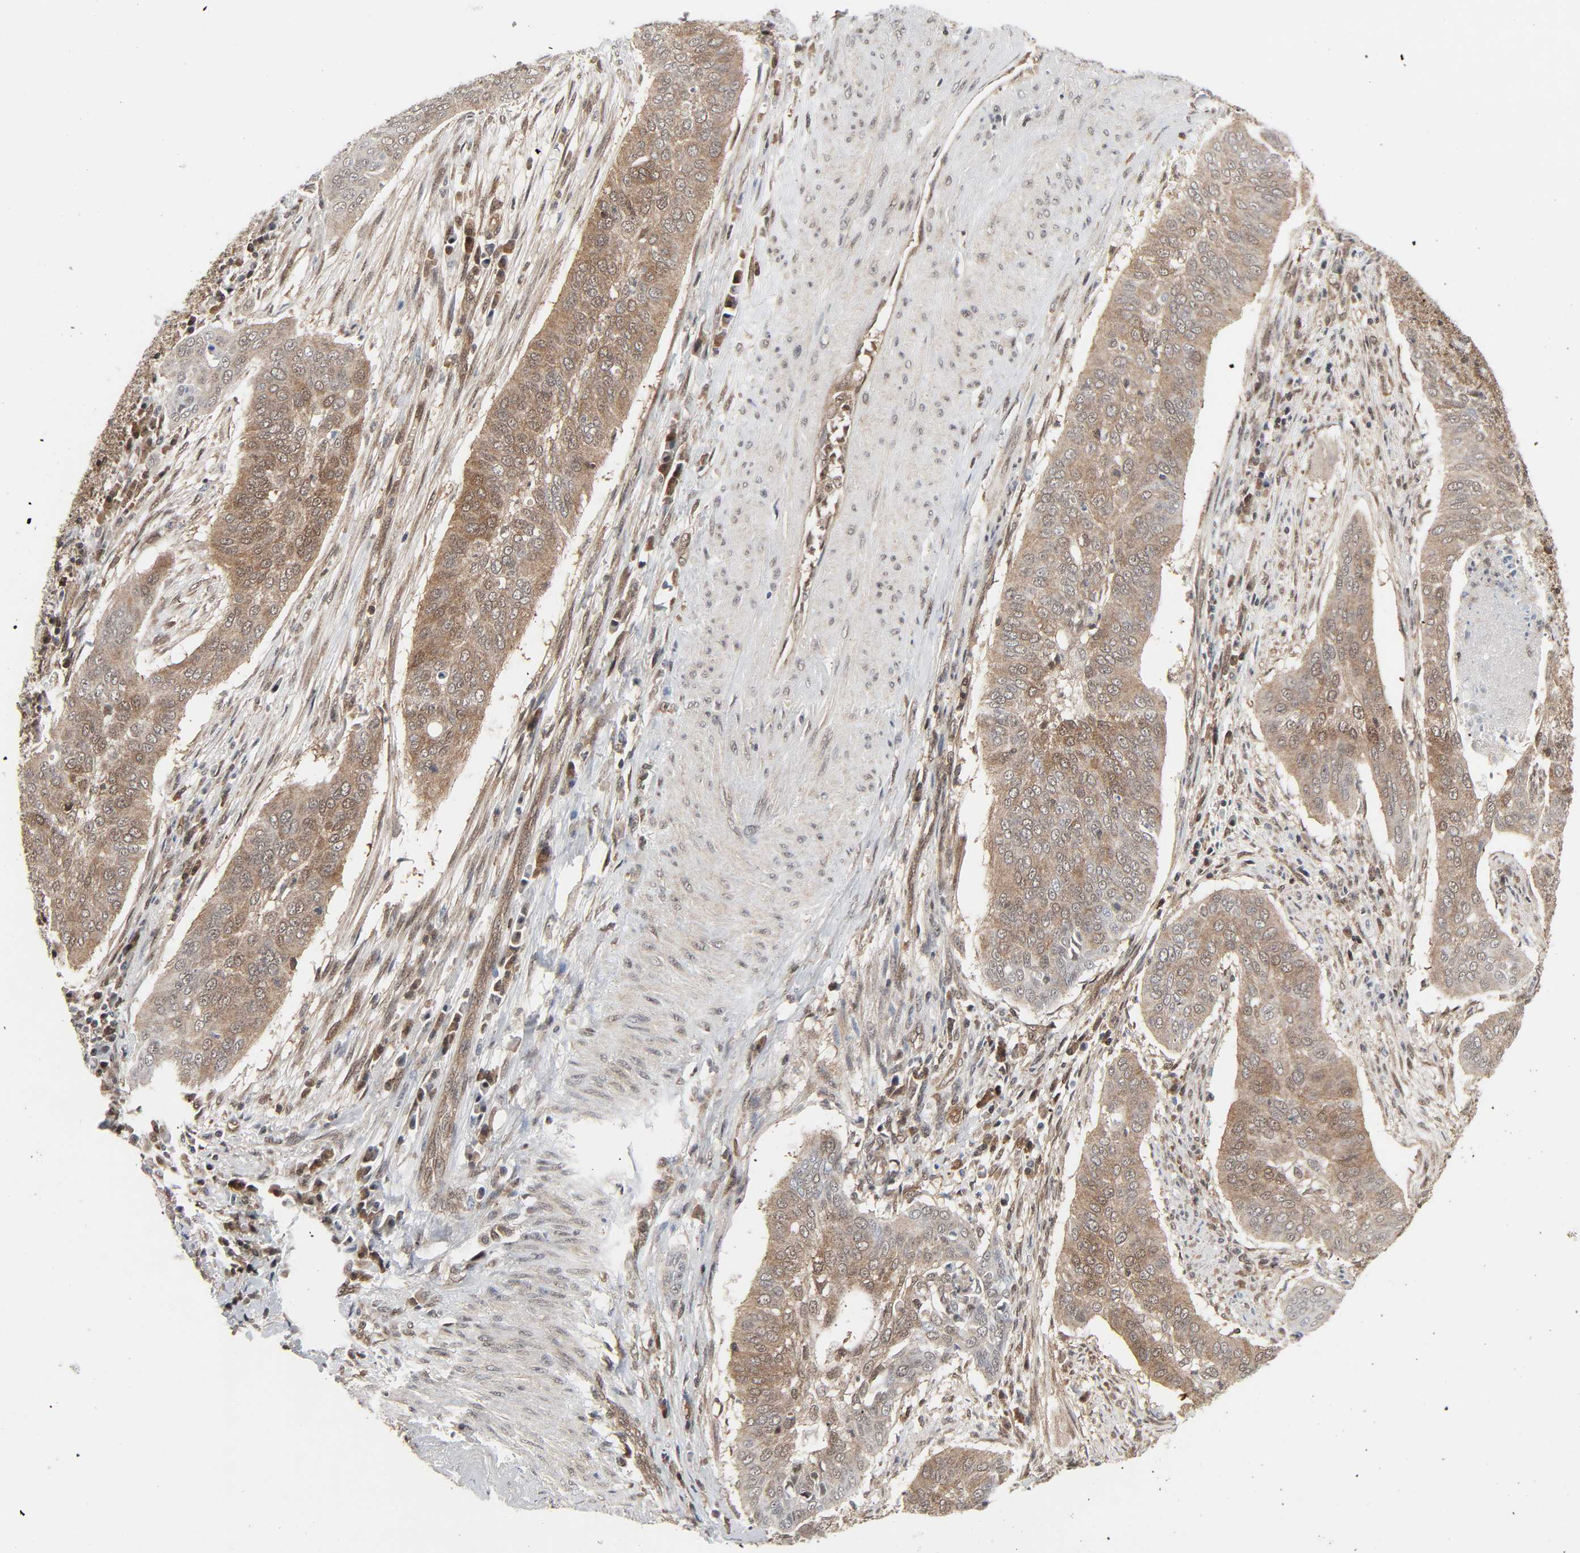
{"staining": {"intensity": "moderate", "quantity": ">75%", "location": "cytoplasmic/membranous"}, "tissue": "cervical cancer", "cell_type": "Tumor cells", "image_type": "cancer", "snomed": [{"axis": "morphology", "description": "Squamous cell carcinoma, NOS"}, {"axis": "topography", "description": "Cervix"}], "caption": "Immunohistochemical staining of human cervical cancer (squamous cell carcinoma) exhibits moderate cytoplasmic/membranous protein expression in about >75% of tumor cells. (Brightfield microscopy of DAB IHC at high magnification).", "gene": "GSK3A", "patient": {"sex": "female", "age": 39}}